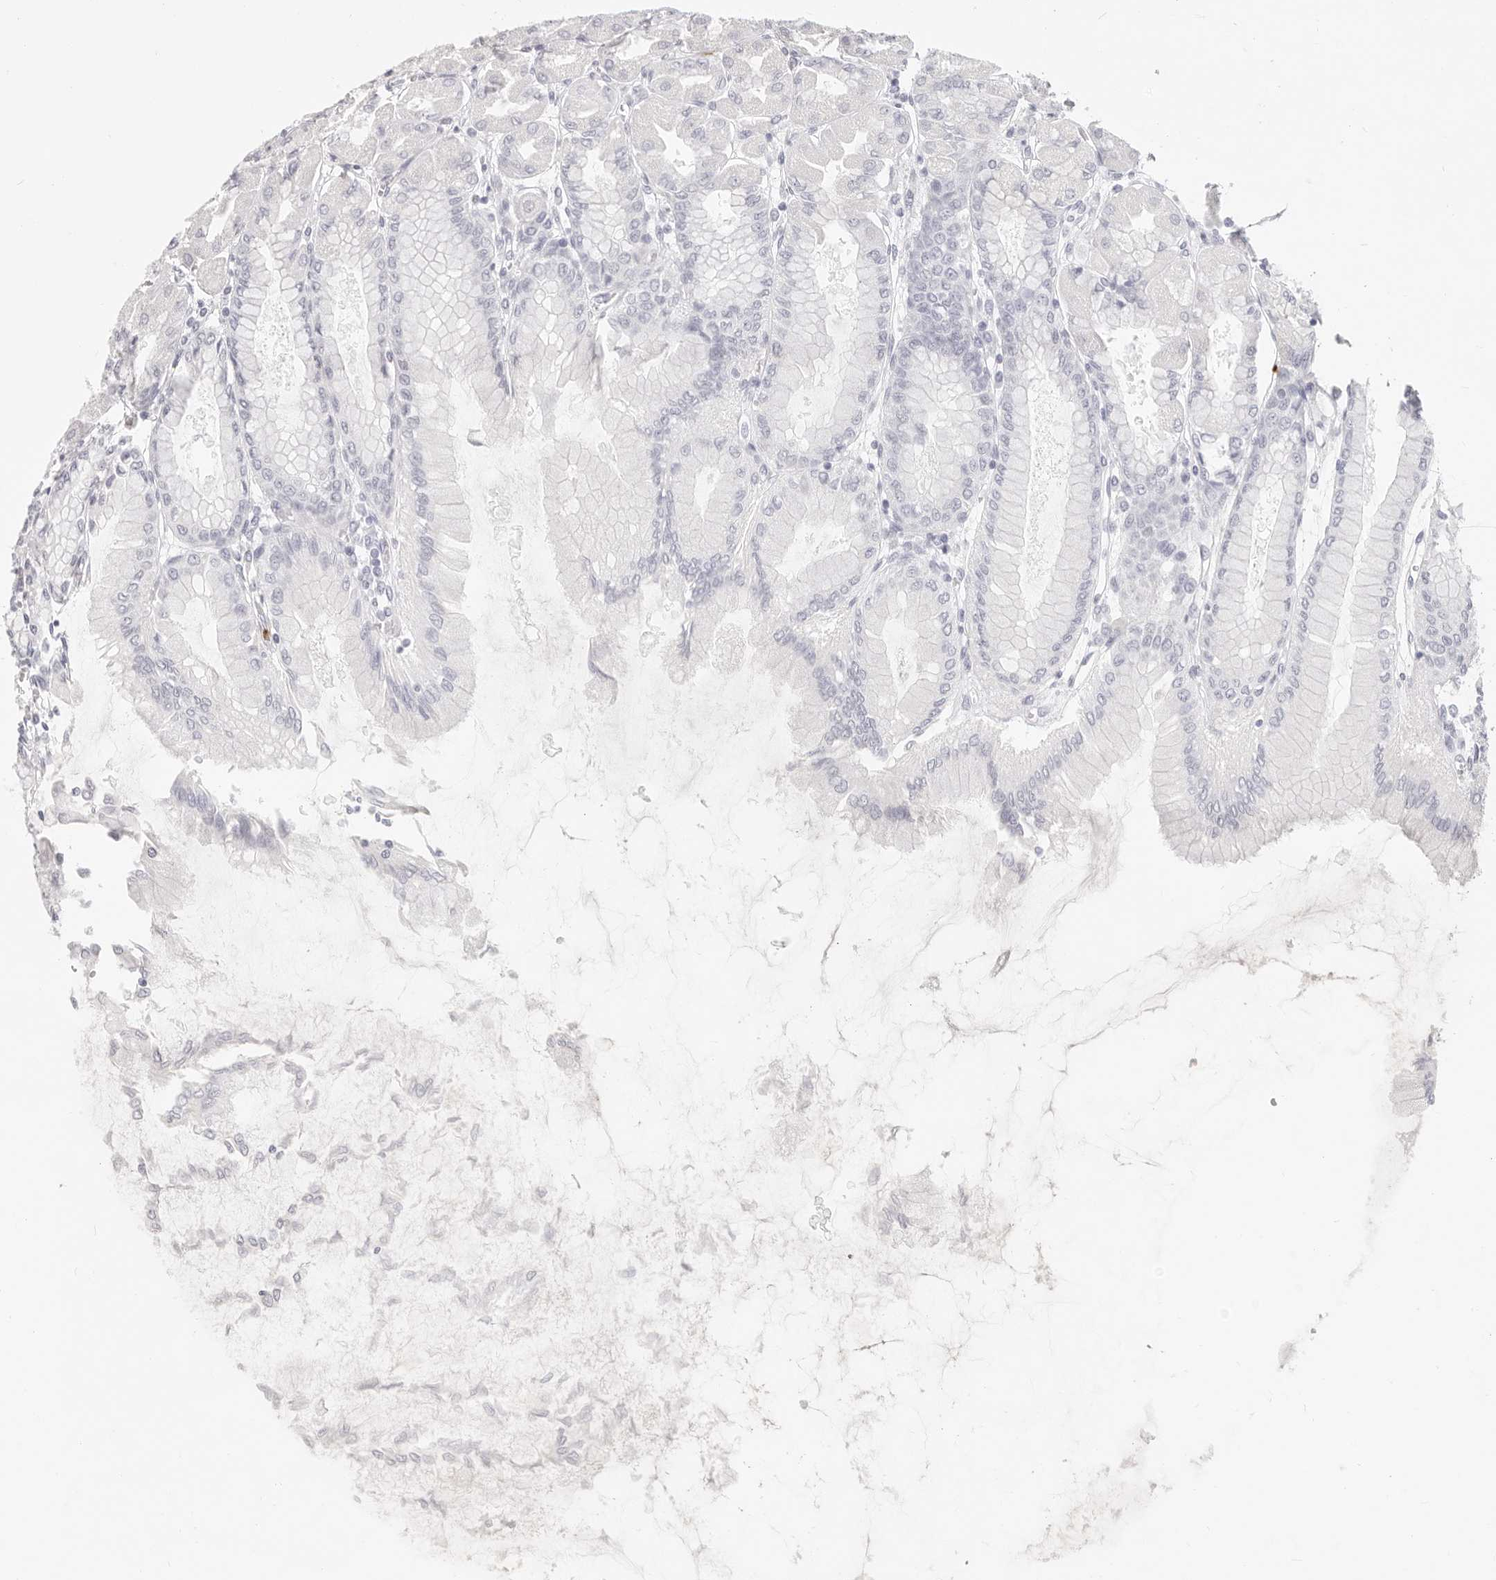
{"staining": {"intensity": "negative", "quantity": "none", "location": "none"}, "tissue": "stomach", "cell_type": "Glandular cells", "image_type": "normal", "snomed": [{"axis": "morphology", "description": "Normal tissue, NOS"}, {"axis": "topography", "description": "Stomach, upper"}], "caption": "A high-resolution image shows immunohistochemistry (IHC) staining of benign stomach, which reveals no significant staining in glandular cells.", "gene": "CAMP", "patient": {"sex": "female", "age": 56}}